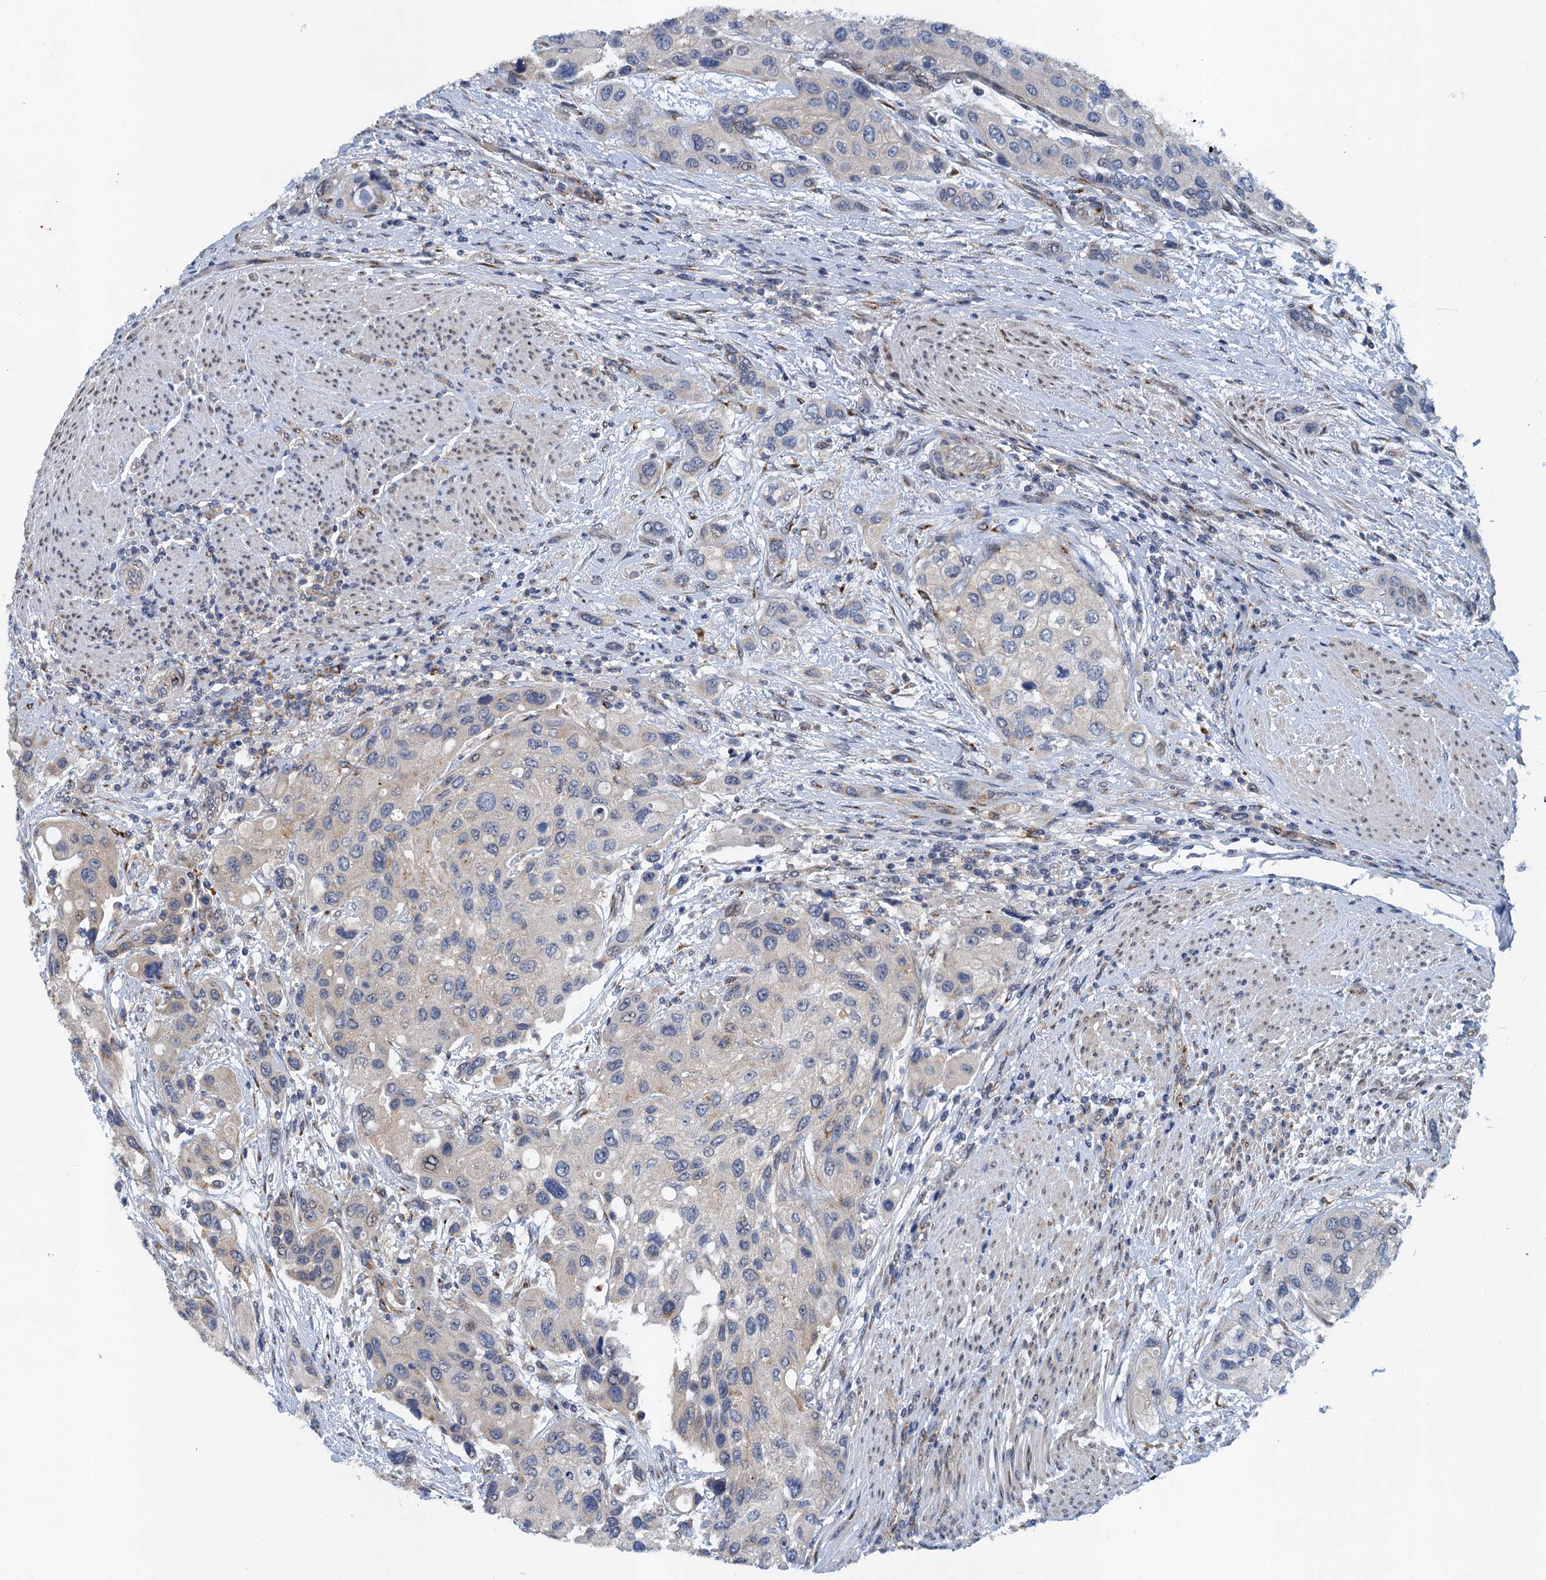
{"staining": {"intensity": "negative", "quantity": "none", "location": "none"}, "tissue": "urothelial cancer", "cell_type": "Tumor cells", "image_type": "cancer", "snomed": [{"axis": "morphology", "description": "Normal tissue, NOS"}, {"axis": "morphology", "description": "Urothelial carcinoma, High grade"}, {"axis": "topography", "description": "Vascular tissue"}, {"axis": "topography", "description": "Urinary bladder"}], "caption": "Urothelial cancer was stained to show a protein in brown. There is no significant staining in tumor cells.", "gene": "NBEA", "patient": {"sex": "female", "age": 56}}